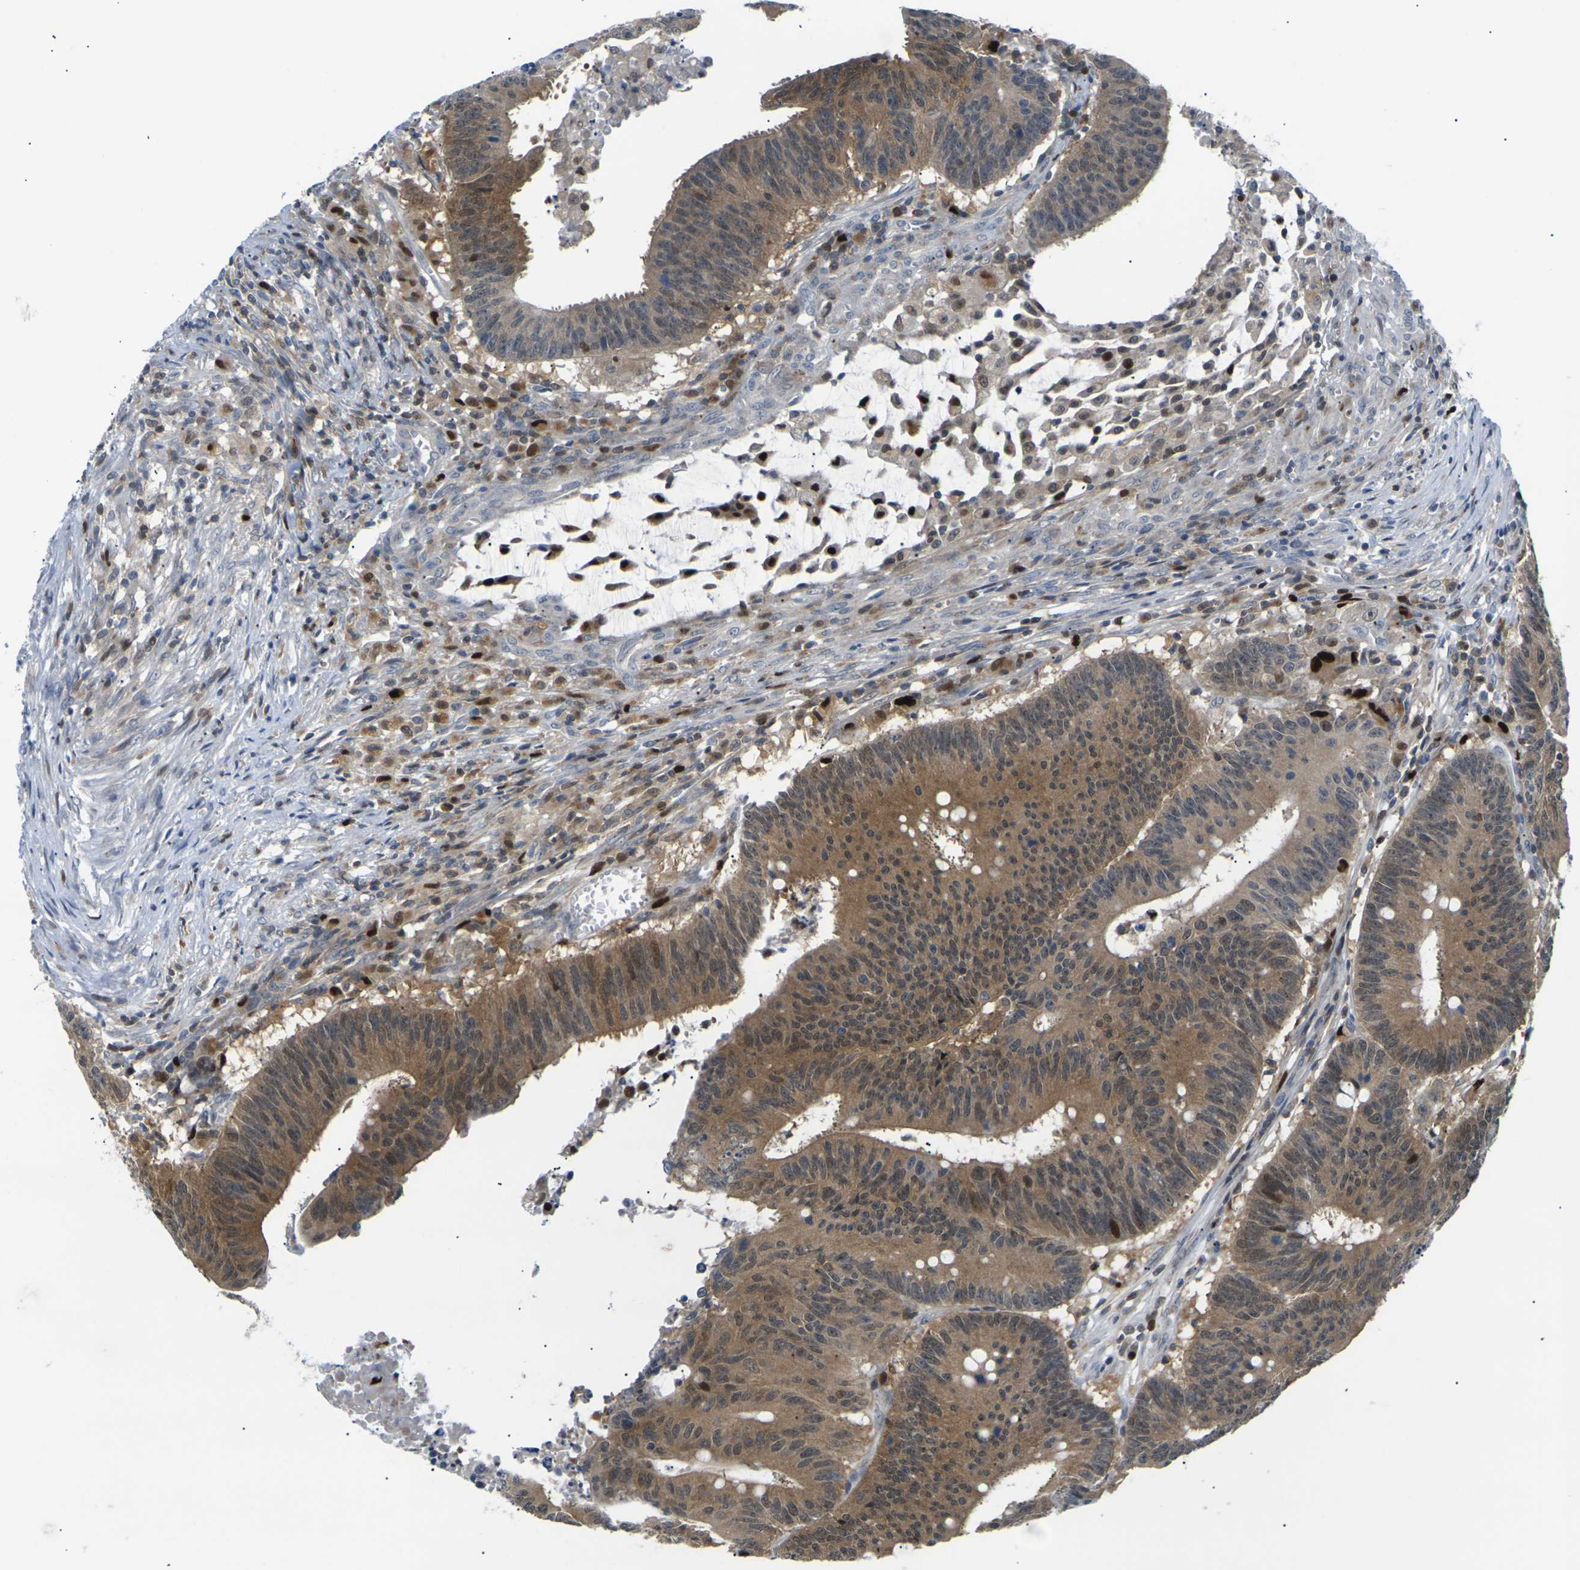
{"staining": {"intensity": "moderate", "quantity": ">75%", "location": "cytoplasmic/membranous,nuclear"}, "tissue": "colorectal cancer", "cell_type": "Tumor cells", "image_type": "cancer", "snomed": [{"axis": "morphology", "description": "Adenocarcinoma, NOS"}, {"axis": "topography", "description": "Colon"}], "caption": "An image of human colorectal cancer stained for a protein exhibits moderate cytoplasmic/membranous and nuclear brown staining in tumor cells.", "gene": "RPS6KA3", "patient": {"sex": "male", "age": 45}}